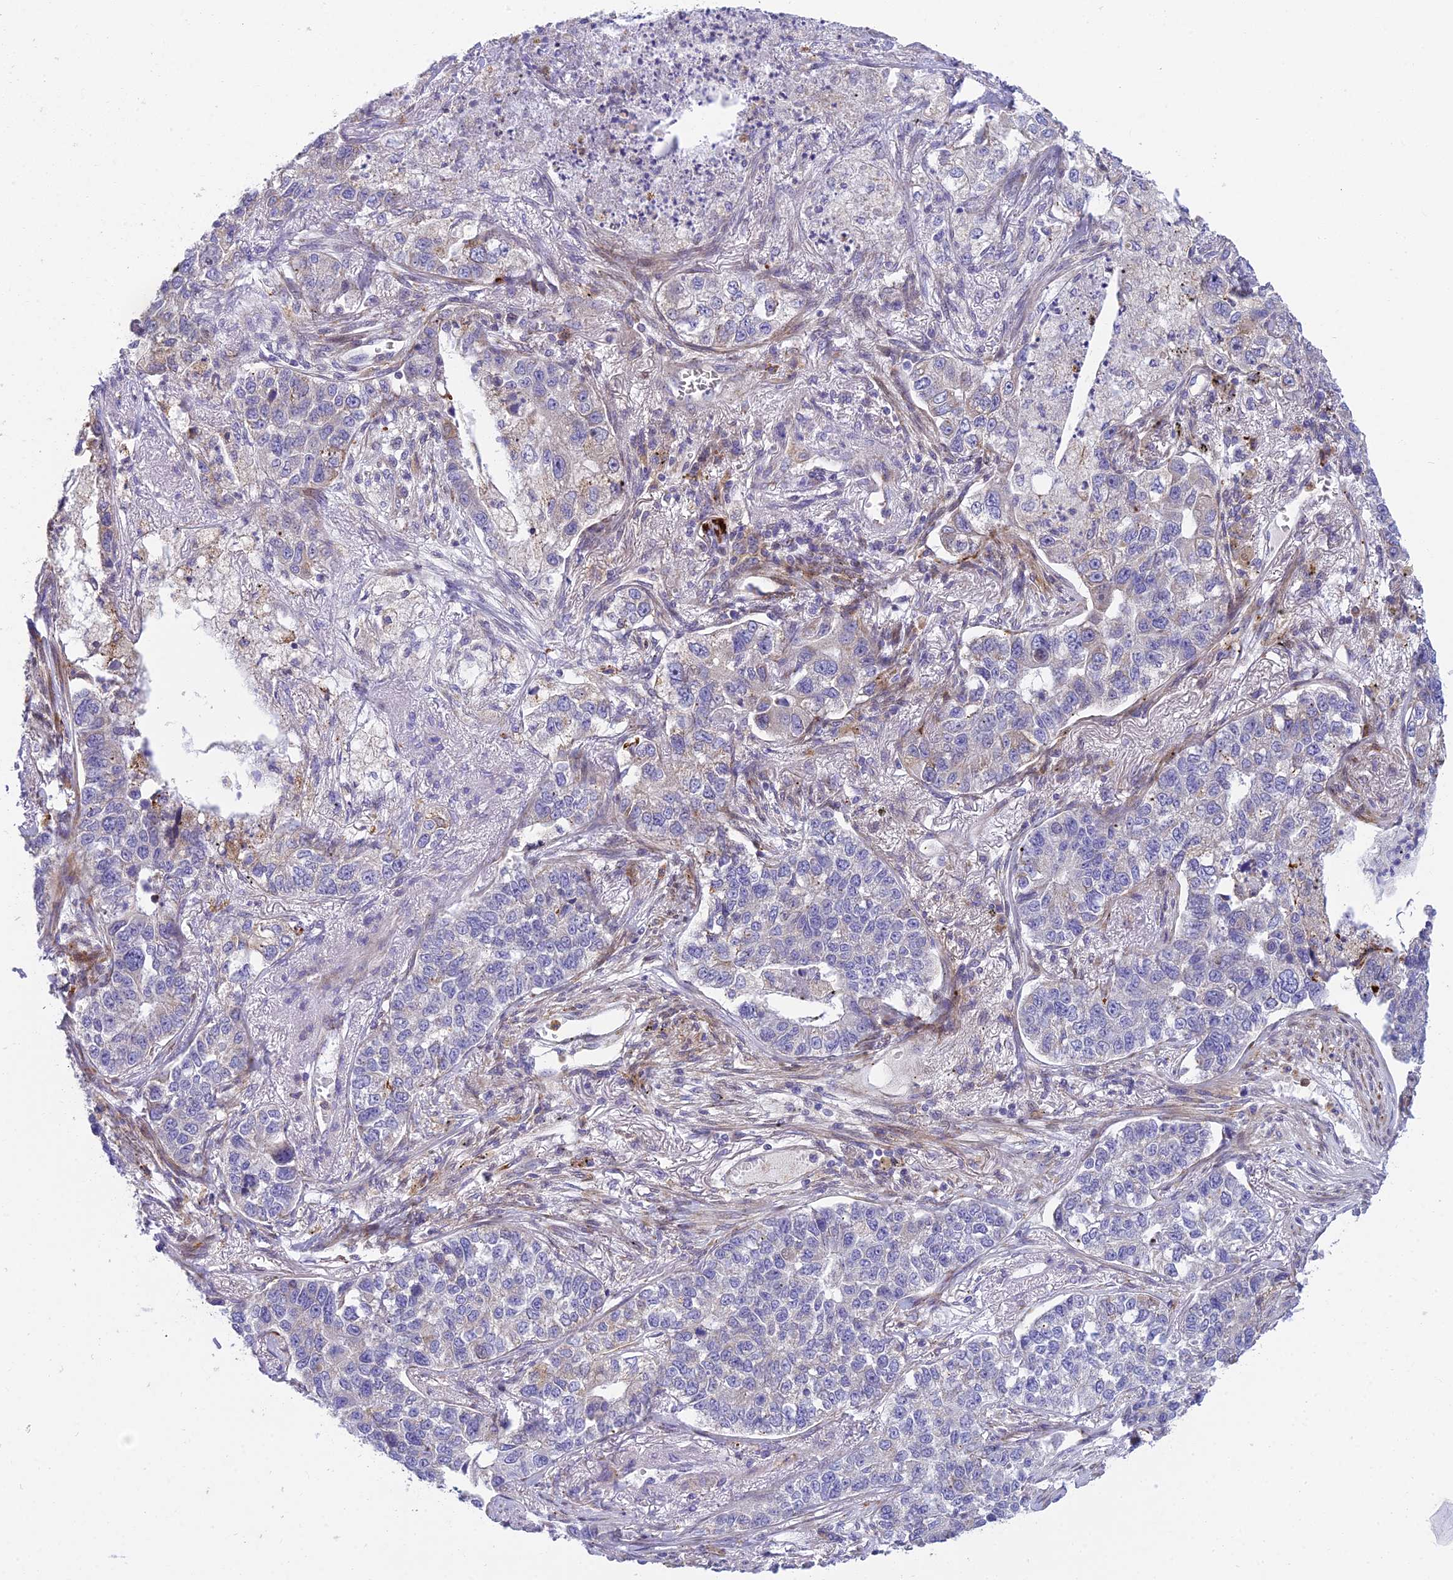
{"staining": {"intensity": "negative", "quantity": "none", "location": "none"}, "tissue": "lung cancer", "cell_type": "Tumor cells", "image_type": "cancer", "snomed": [{"axis": "morphology", "description": "Adenocarcinoma, NOS"}, {"axis": "topography", "description": "Lung"}], "caption": "This is an immunohistochemistry photomicrograph of adenocarcinoma (lung). There is no staining in tumor cells.", "gene": "CLCN7", "patient": {"sex": "male", "age": 49}}